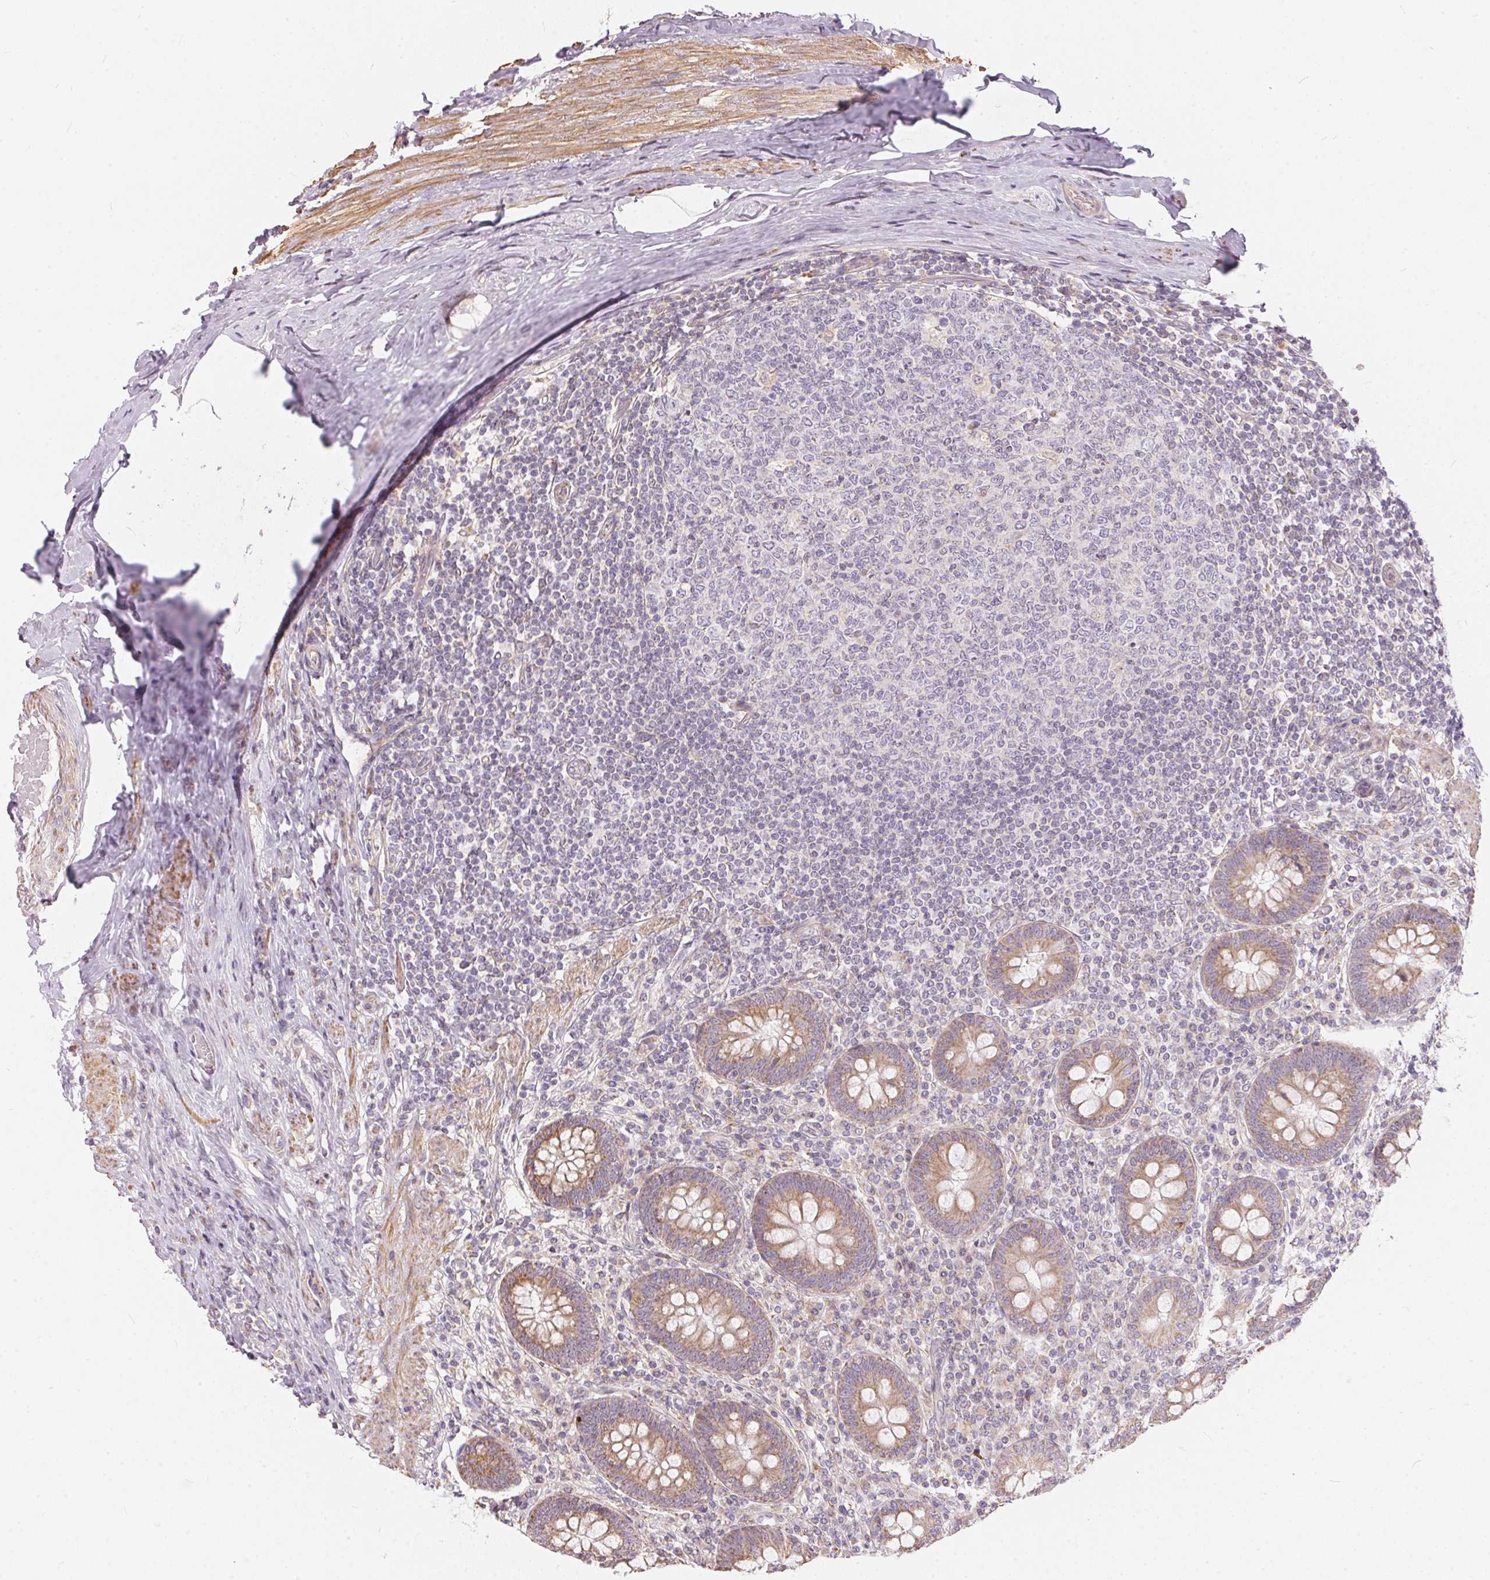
{"staining": {"intensity": "weak", "quantity": ">75%", "location": "cytoplasmic/membranous"}, "tissue": "appendix", "cell_type": "Glandular cells", "image_type": "normal", "snomed": [{"axis": "morphology", "description": "Normal tissue, NOS"}, {"axis": "topography", "description": "Appendix"}], "caption": "Brown immunohistochemical staining in benign human appendix exhibits weak cytoplasmic/membranous staining in about >75% of glandular cells. Immunohistochemistry (ihc) stains the protein of interest in brown and the nuclei are stained blue.", "gene": "VWA5B2", "patient": {"sex": "male", "age": 71}}